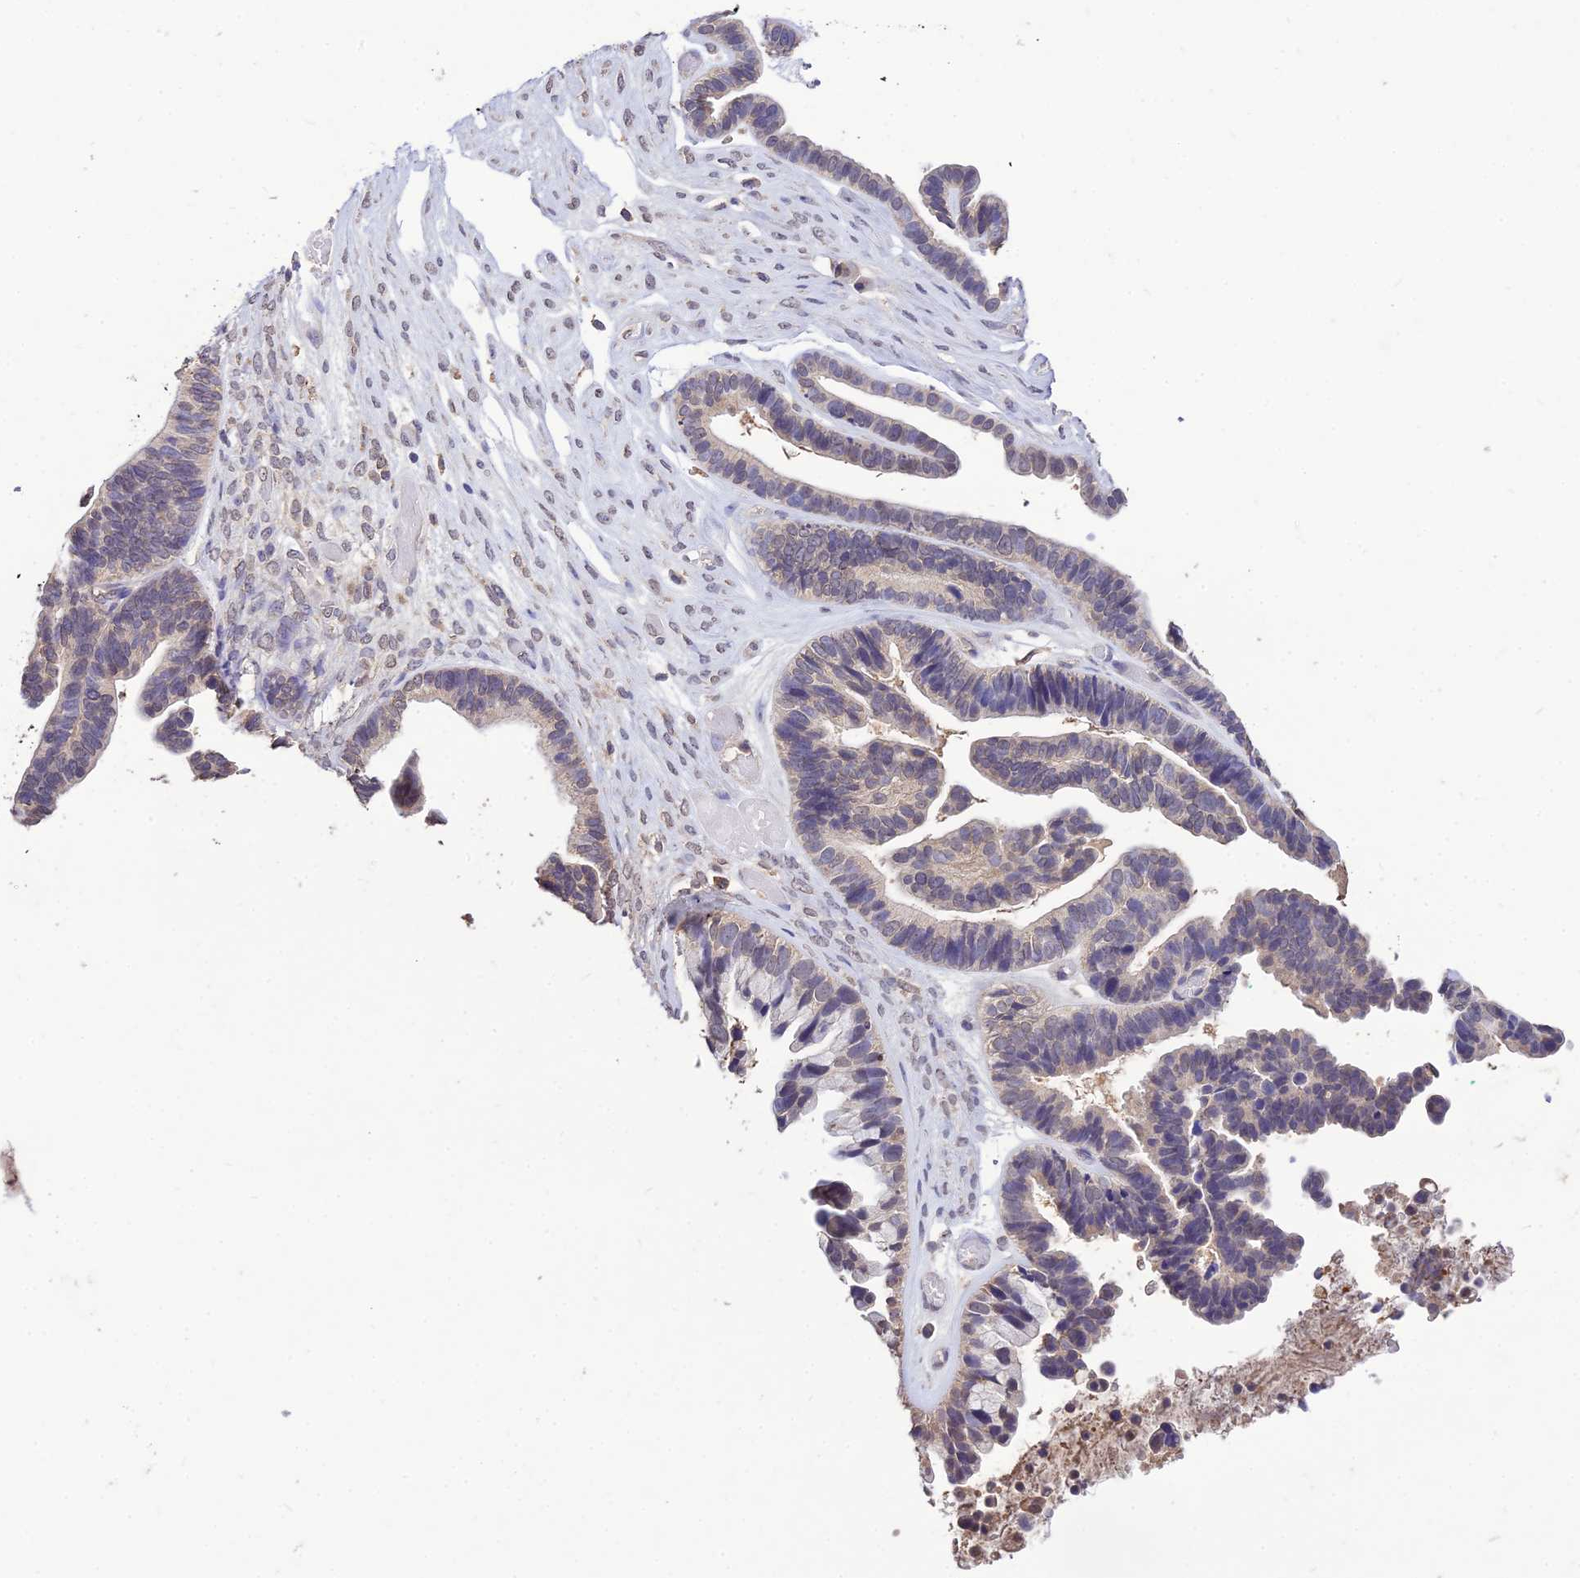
{"staining": {"intensity": "moderate", "quantity": "<25%", "location": "cytoplasmic/membranous,nuclear"}, "tissue": "ovarian cancer", "cell_type": "Tumor cells", "image_type": "cancer", "snomed": [{"axis": "morphology", "description": "Cystadenocarcinoma, serous, NOS"}, {"axis": "topography", "description": "Ovary"}], "caption": "Ovarian cancer stained with a protein marker shows moderate staining in tumor cells.", "gene": "PGK1", "patient": {"sex": "female", "age": 56}}